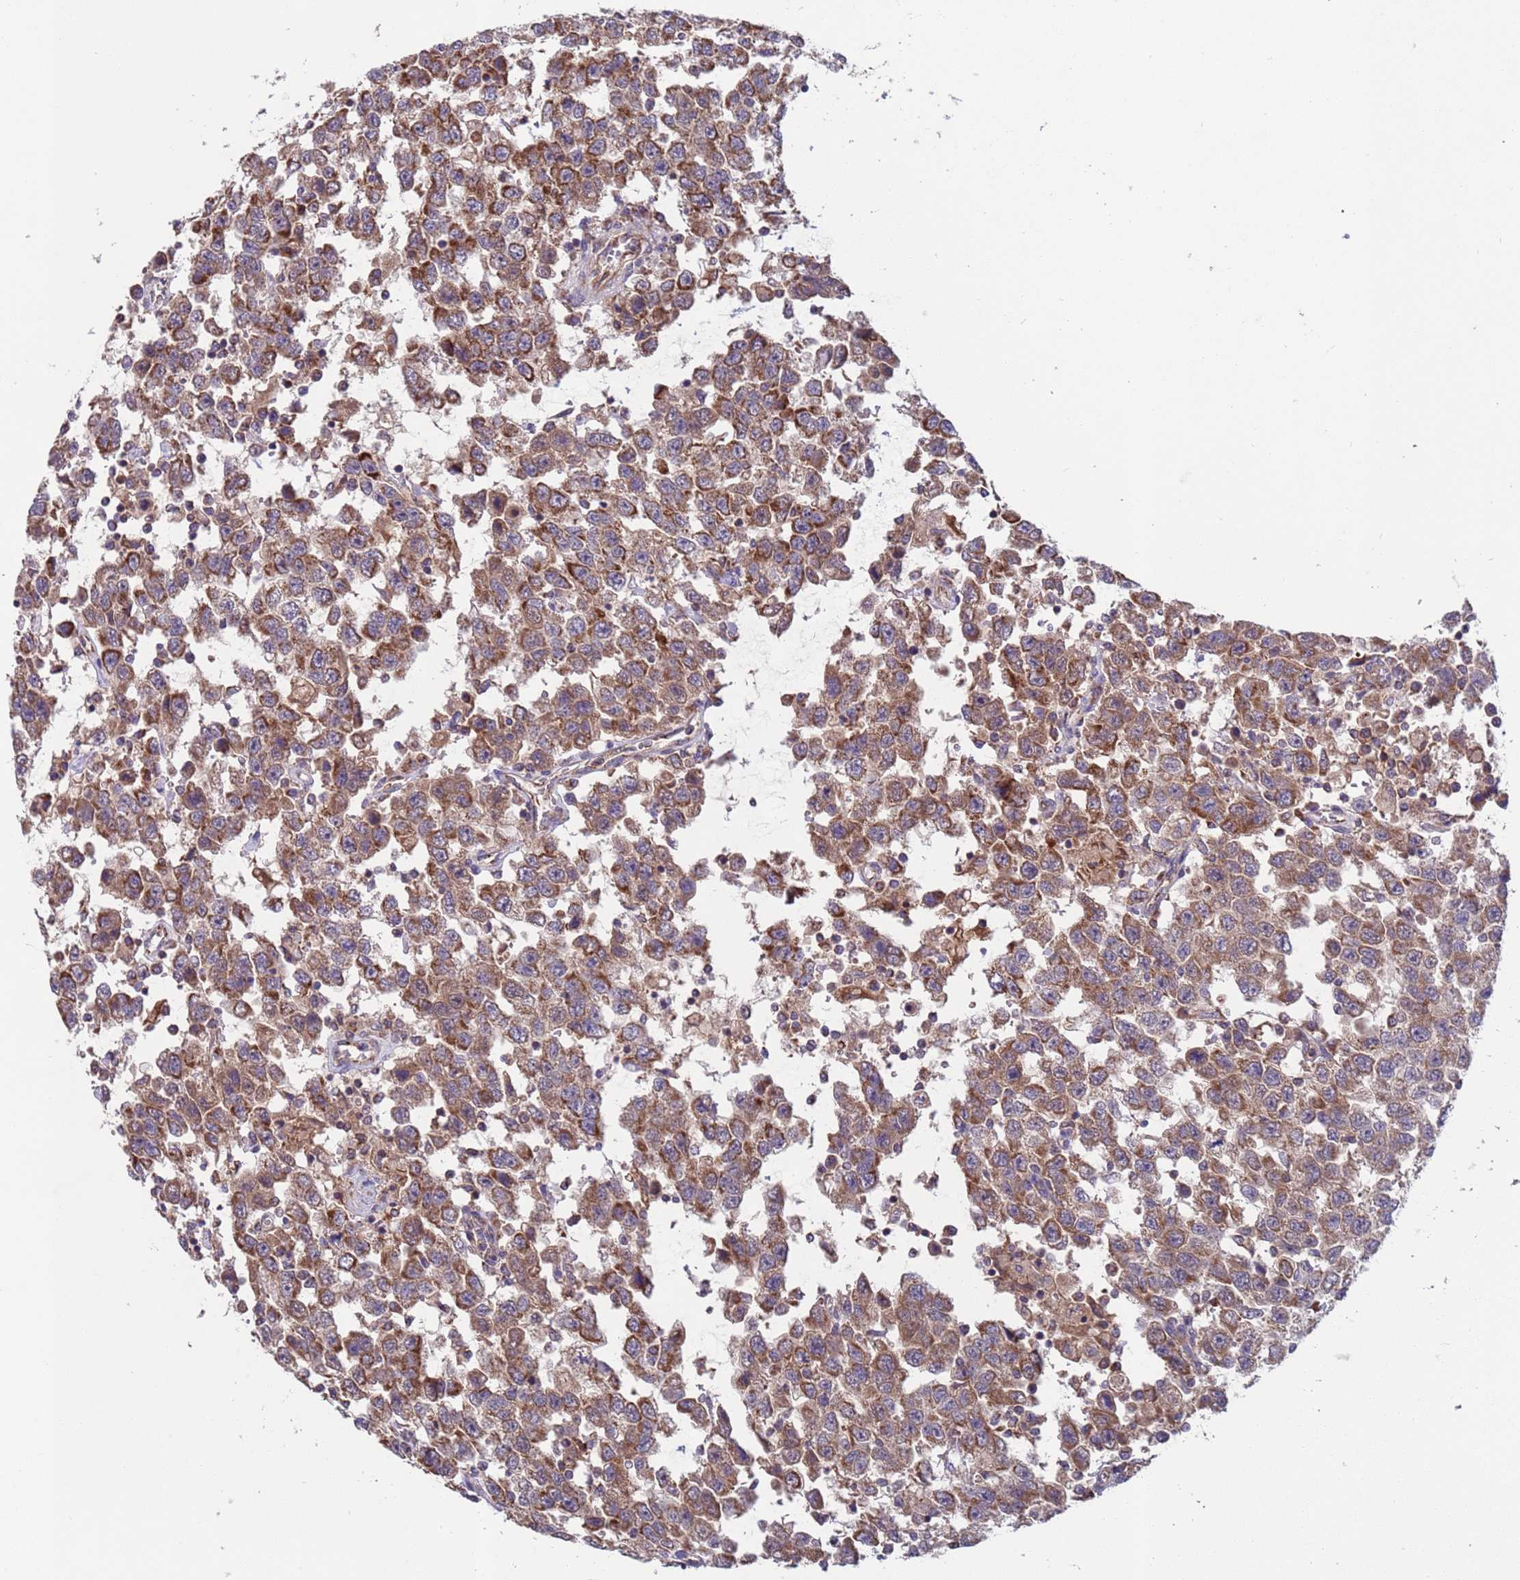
{"staining": {"intensity": "moderate", "quantity": ">75%", "location": "cytoplasmic/membranous"}, "tissue": "testis cancer", "cell_type": "Tumor cells", "image_type": "cancer", "snomed": [{"axis": "morphology", "description": "Seminoma, NOS"}, {"axis": "topography", "description": "Testis"}], "caption": "Testis cancer (seminoma) stained with a brown dye displays moderate cytoplasmic/membranous positive staining in about >75% of tumor cells.", "gene": "ACAD8", "patient": {"sex": "male", "age": 41}}